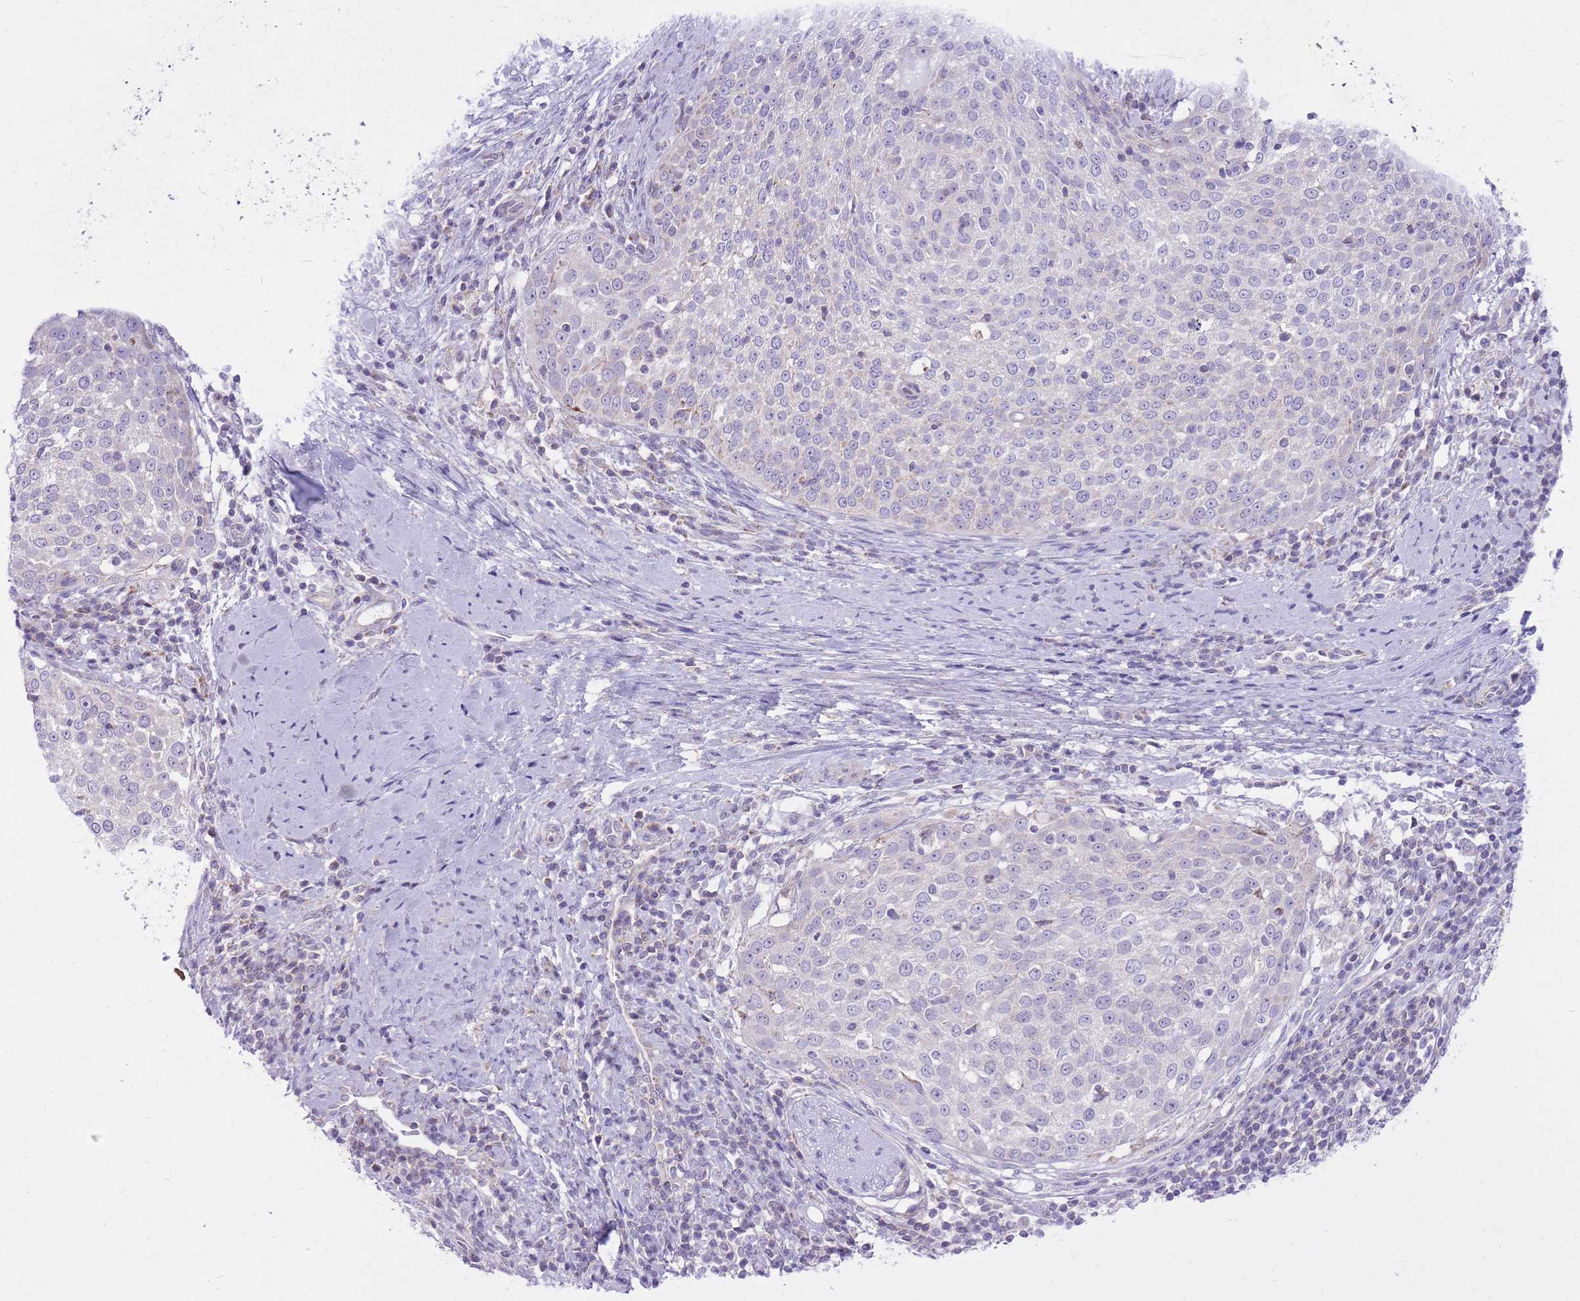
{"staining": {"intensity": "weak", "quantity": "<25%", "location": "cytoplasmic/membranous"}, "tissue": "cervical cancer", "cell_type": "Tumor cells", "image_type": "cancer", "snomed": [{"axis": "morphology", "description": "Squamous cell carcinoma, NOS"}, {"axis": "topography", "description": "Cervix"}], "caption": "Protein analysis of cervical cancer (squamous cell carcinoma) reveals no significant expression in tumor cells.", "gene": "DENND2D", "patient": {"sex": "female", "age": 57}}